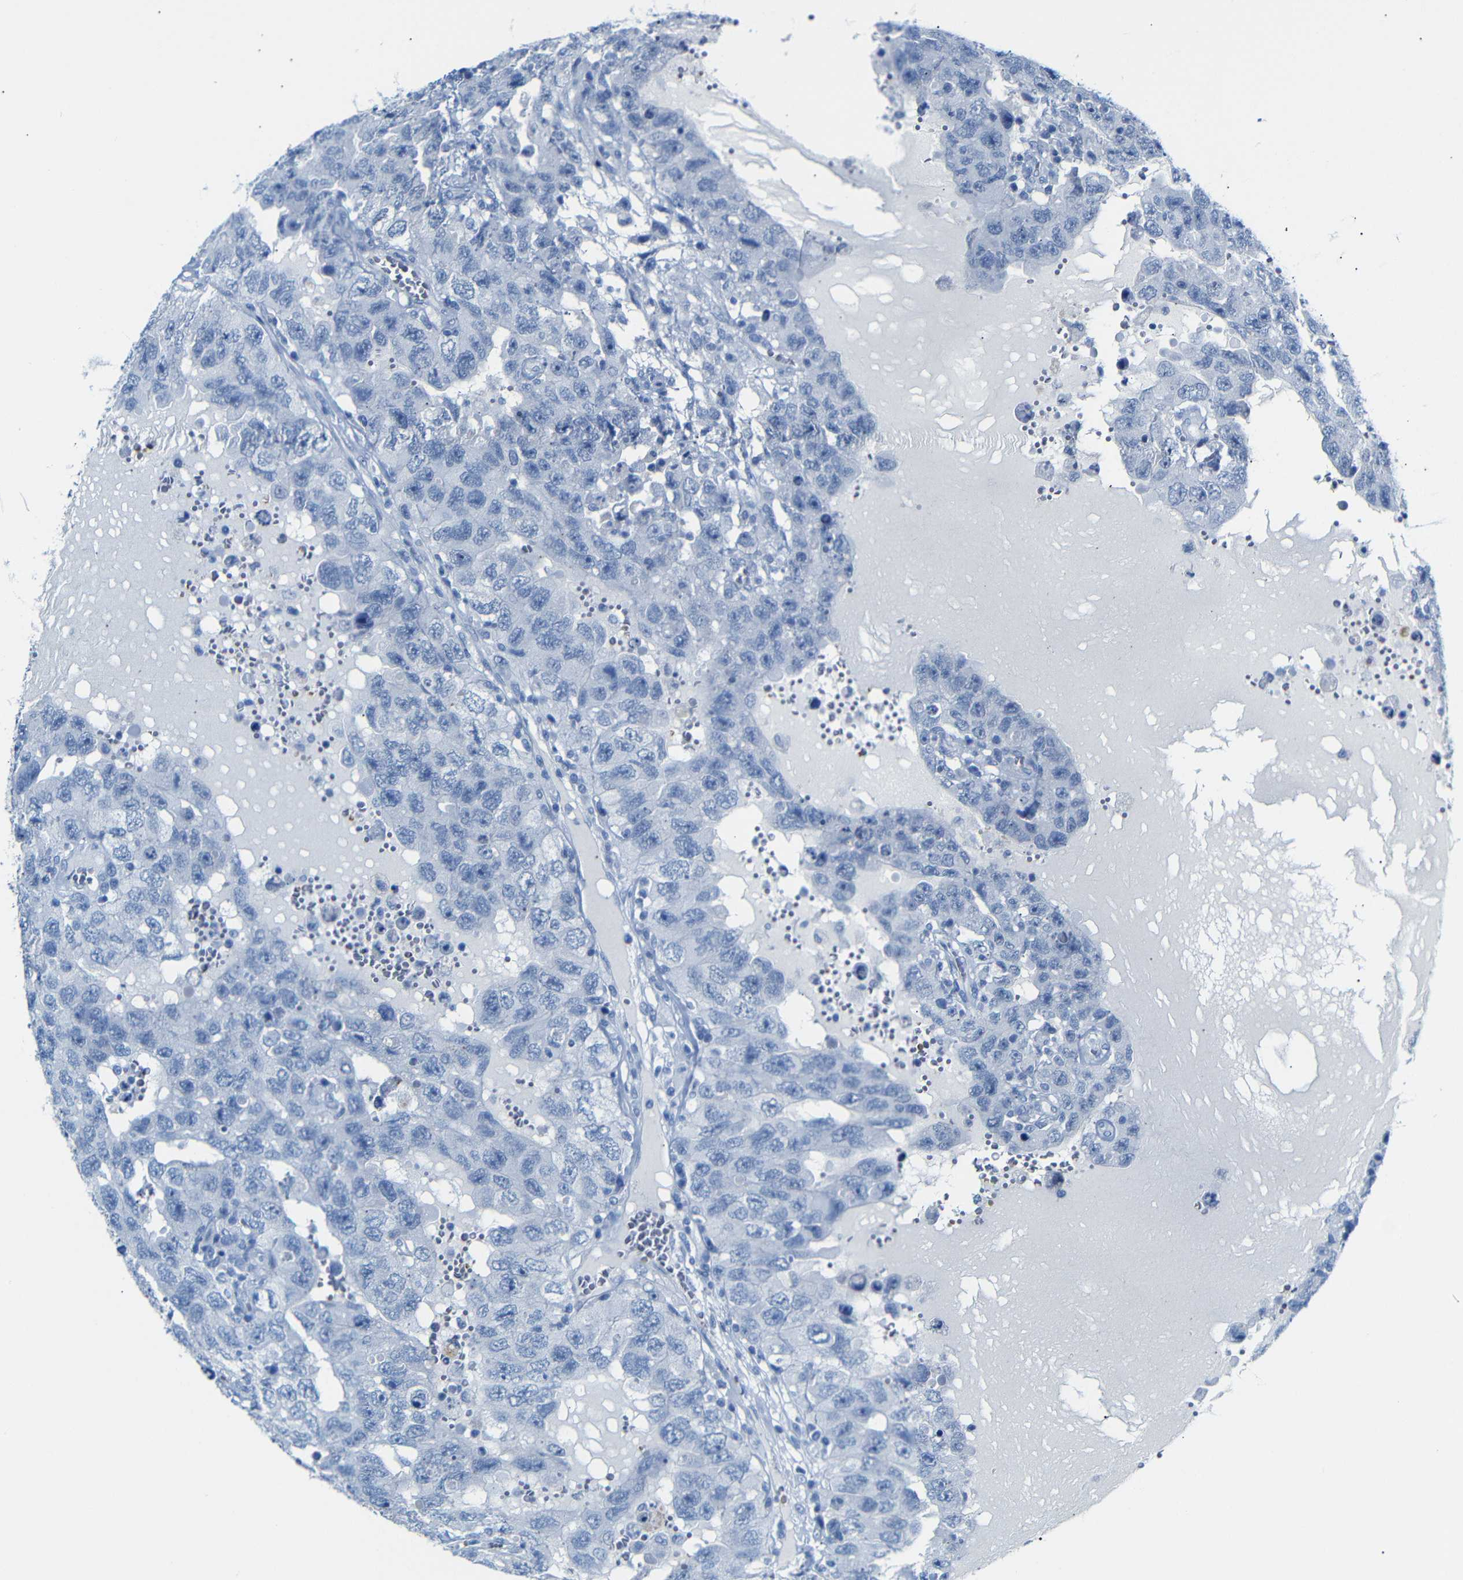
{"staining": {"intensity": "negative", "quantity": "none", "location": "none"}, "tissue": "testis cancer", "cell_type": "Tumor cells", "image_type": "cancer", "snomed": [{"axis": "morphology", "description": "Carcinoma, Embryonal, NOS"}, {"axis": "topography", "description": "Testis"}], "caption": "There is no significant positivity in tumor cells of testis embryonal carcinoma. Nuclei are stained in blue.", "gene": "ERVMER34-1", "patient": {"sex": "male", "age": 26}}